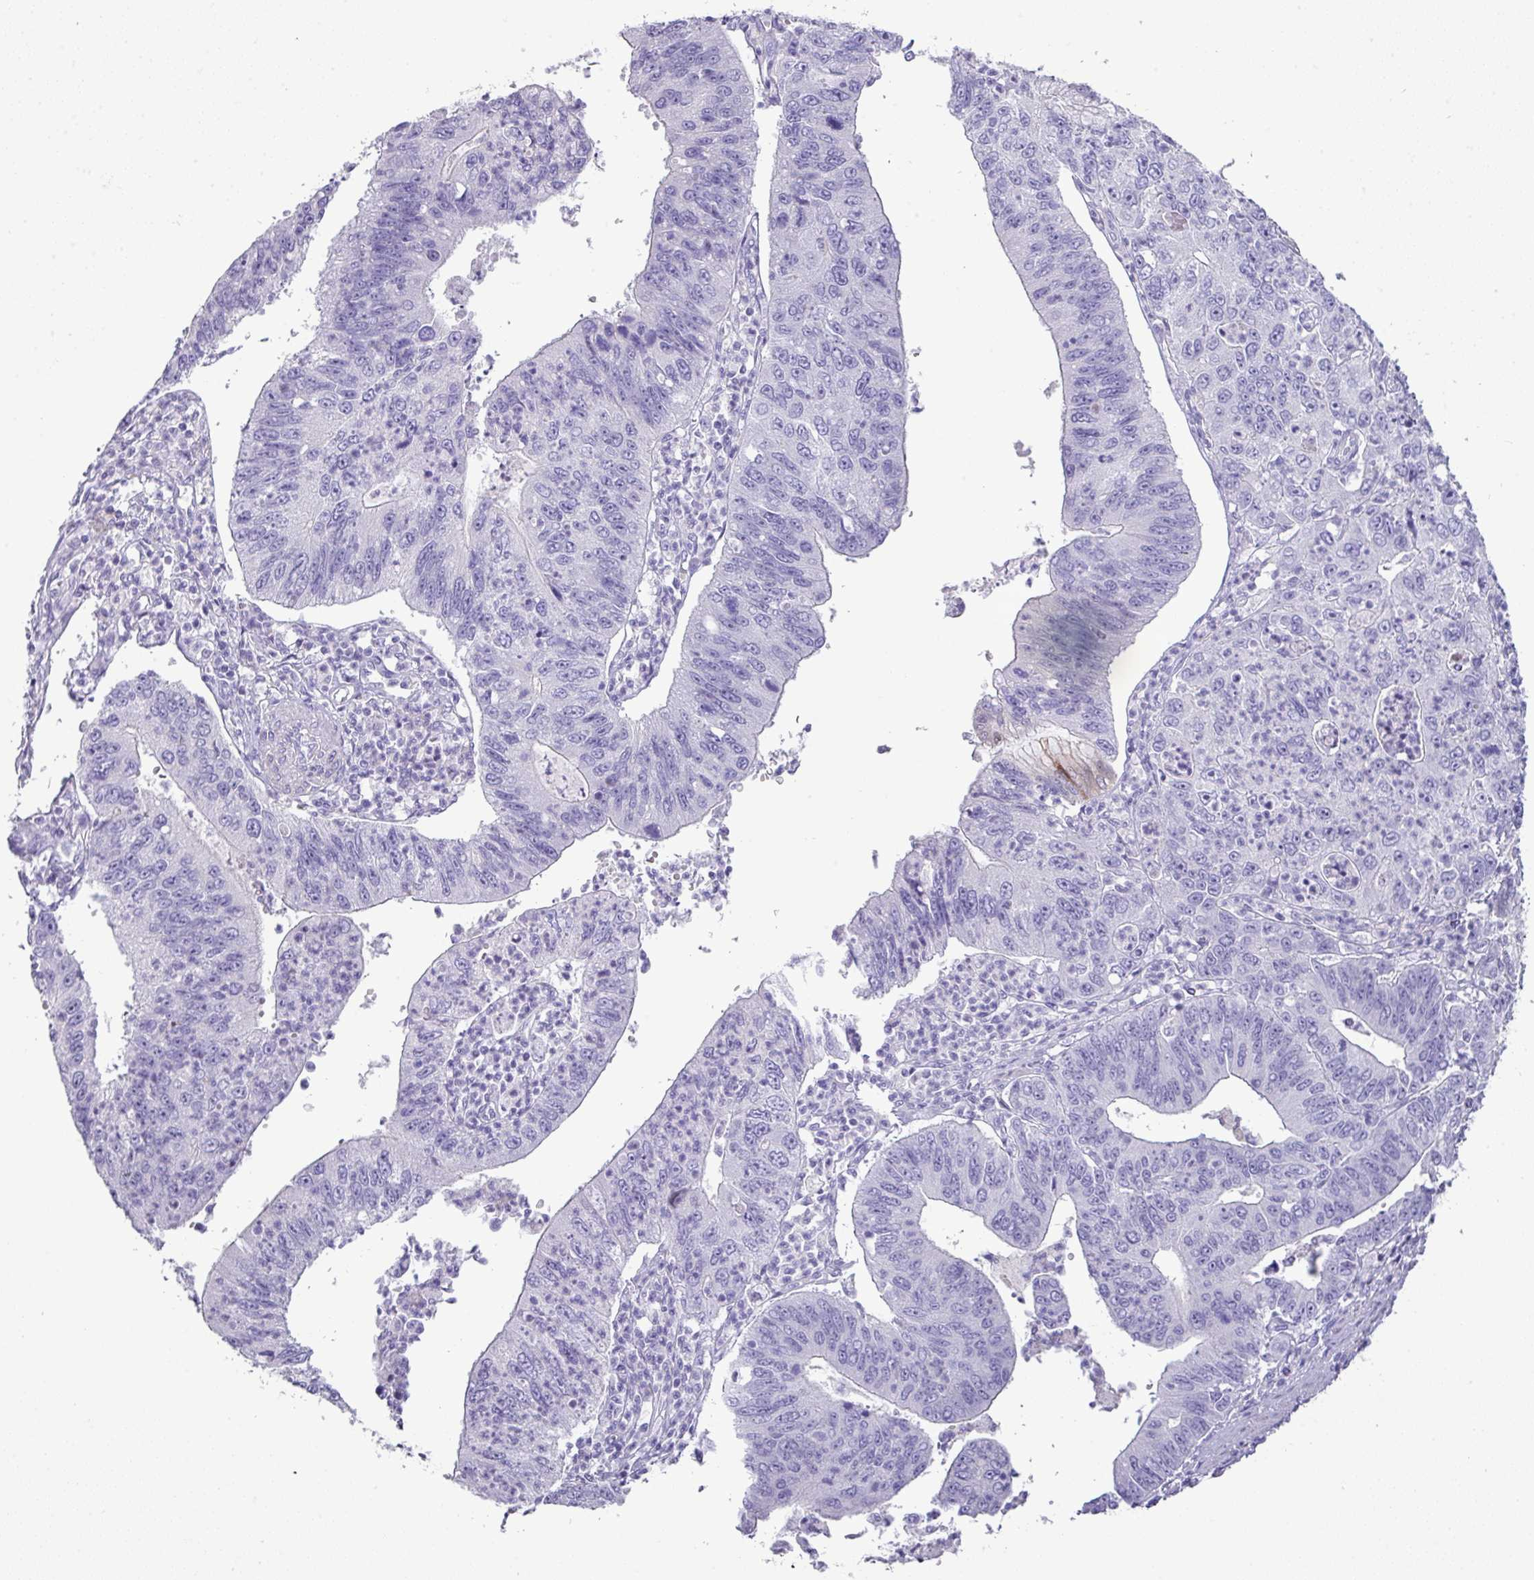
{"staining": {"intensity": "negative", "quantity": "none", "location": "none"}, "tissue": "stomach cancer", "cell_type": "Tumor cells", "image_type": "cancer", "snomed": [{"axis": "morphology", "description": "Adenocarcinoma, NOS"}, {"axis": "topography", "description": "Stomach"}], "caption": "Immunohistochemistry histopathology image of neoplastic tissue: human stomach adenocarcinoma stained with DAB reveals no significant protein staining in tumor cells.", "gene": "GSTA3", "patient": {"sex": "male", "age": 59}}